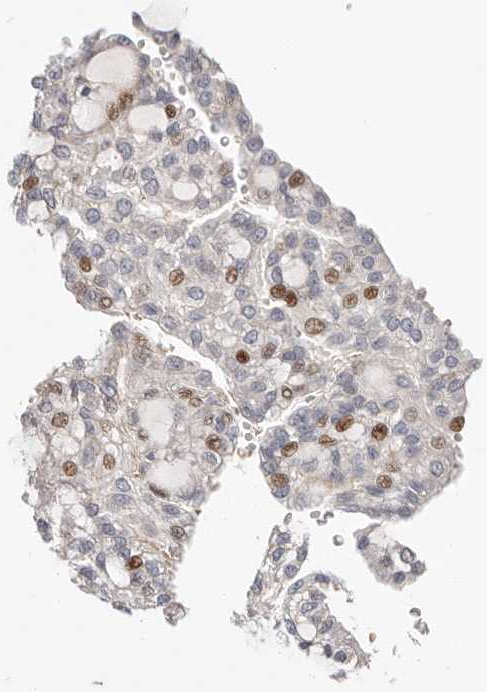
{"staining": {"intensity": "moderate", "quantity": "<25%", "location": "nuclear"}, "tissue": "renal cancer", "cell_type": "Tumor cells", "image_type": "cancer", "snomed": [{"axis": "morphology", "description": "Adenocarcinoma, NOS"}, {"axis": "topography", "description": "Kidney"}], "caption": "Tumor cells exhibit moderate nuclear staining in about <25% of cells in renal cancer (adenocarcinoma).", "gene": "EPHX3", "patient": {"sex": "male", "age": 63}}